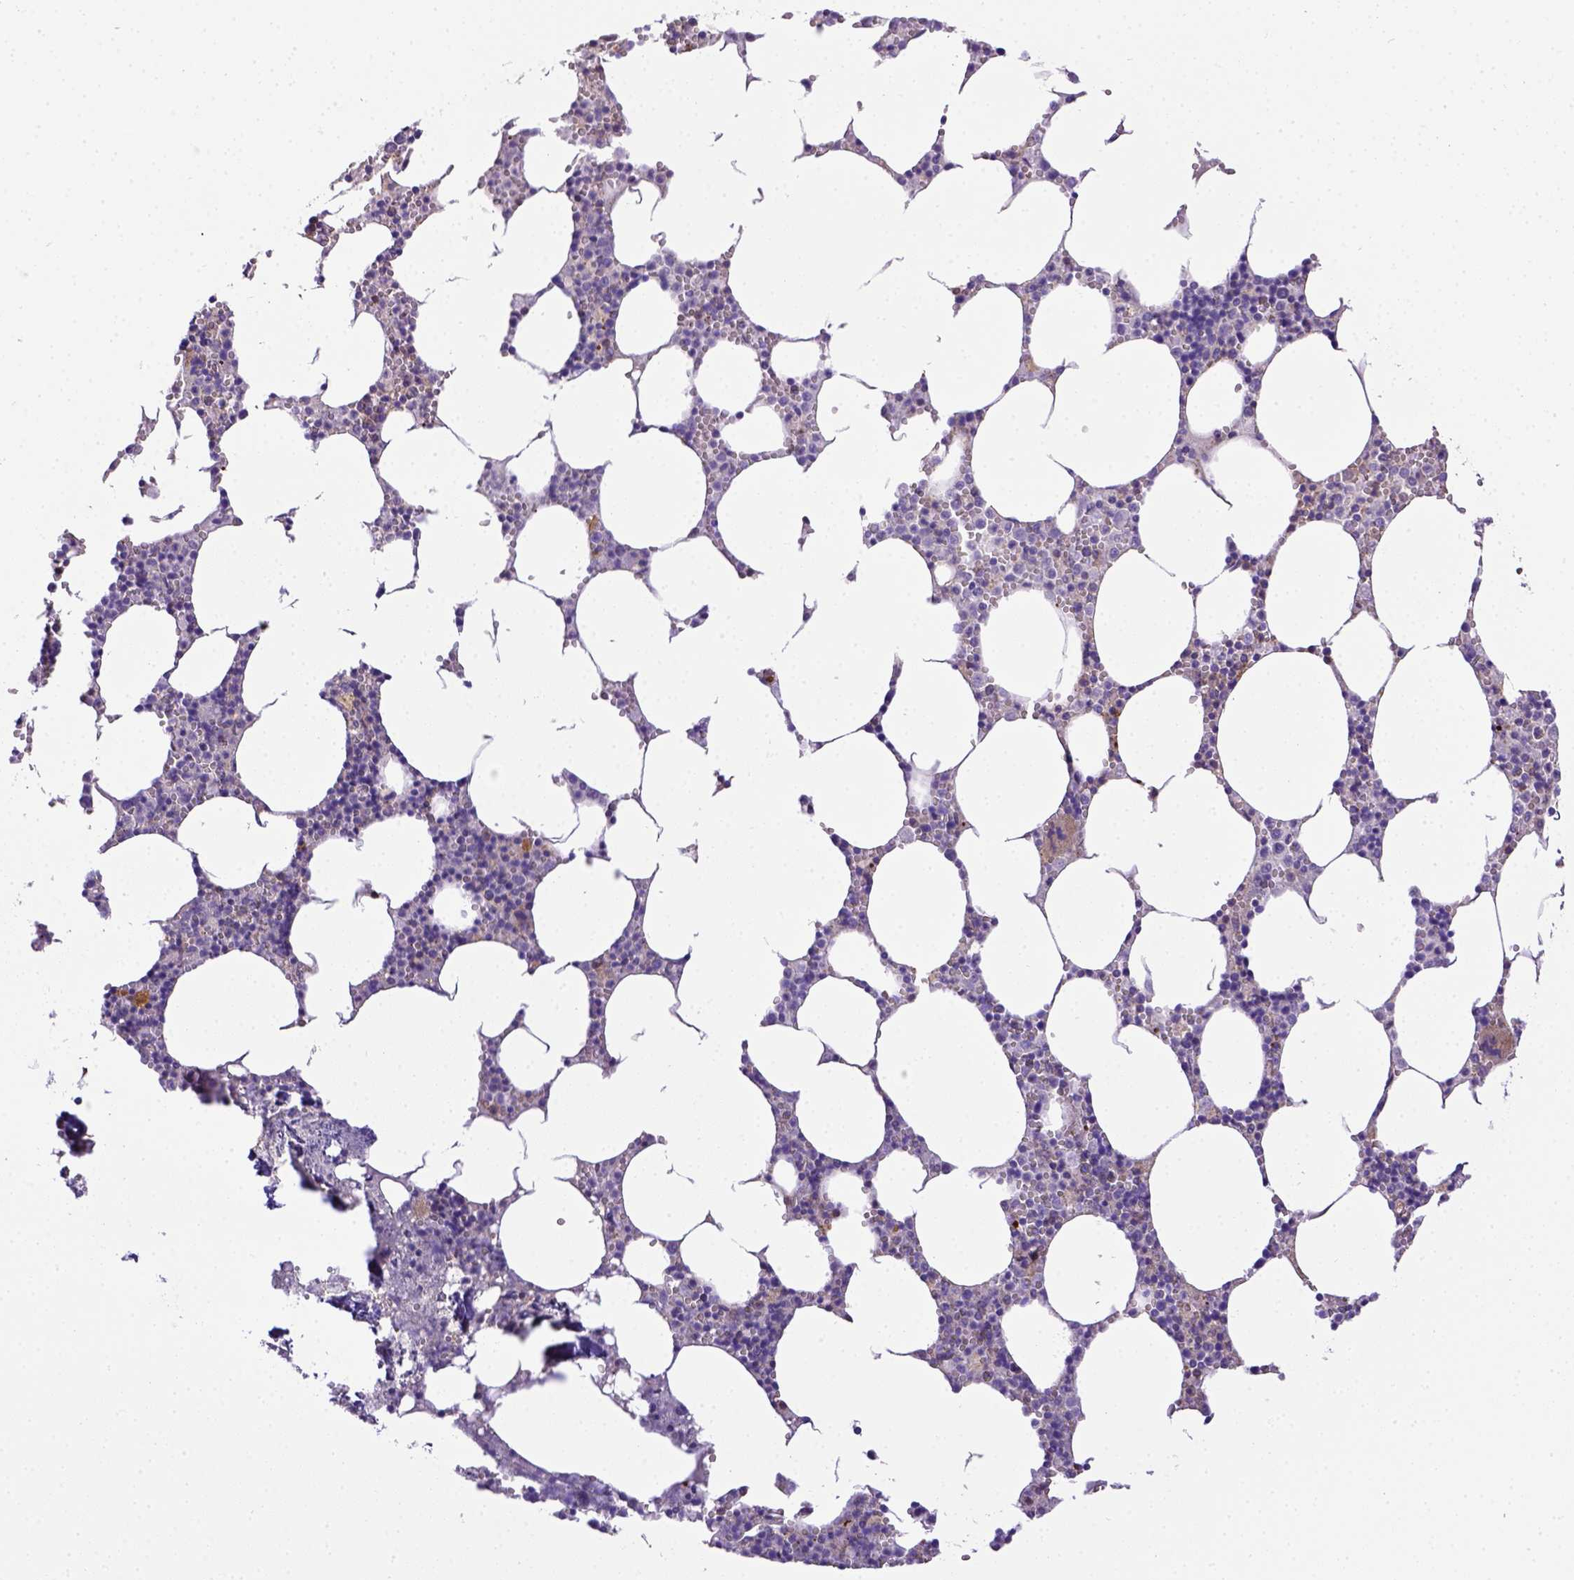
{"staining": {"intensity": "moderate", "quantity": "<25%", "location": "cytoplasmic/membranous"}, "tissue": "bone marrow", "cell_type": "Hematopoietic cells", "image_type": "normal", "snomed": [{"axis": "morphology", "description": "Normal tissue, NOS"}, {"axis": "topography", "description": "Bone marrow"}], "caption": "Immunohistochemical staining of normal bone marrow demonstrates <25% levels of moderate cytoplasmic/membranous protein expression in about <25% of hematopoietic cells. (Stains: DAB in brown, nuclei in blue, Microscopy: brightfield microscopy at high magnification).", "gene": "CD40", "patient": {"sex": "male", "age": 54}}